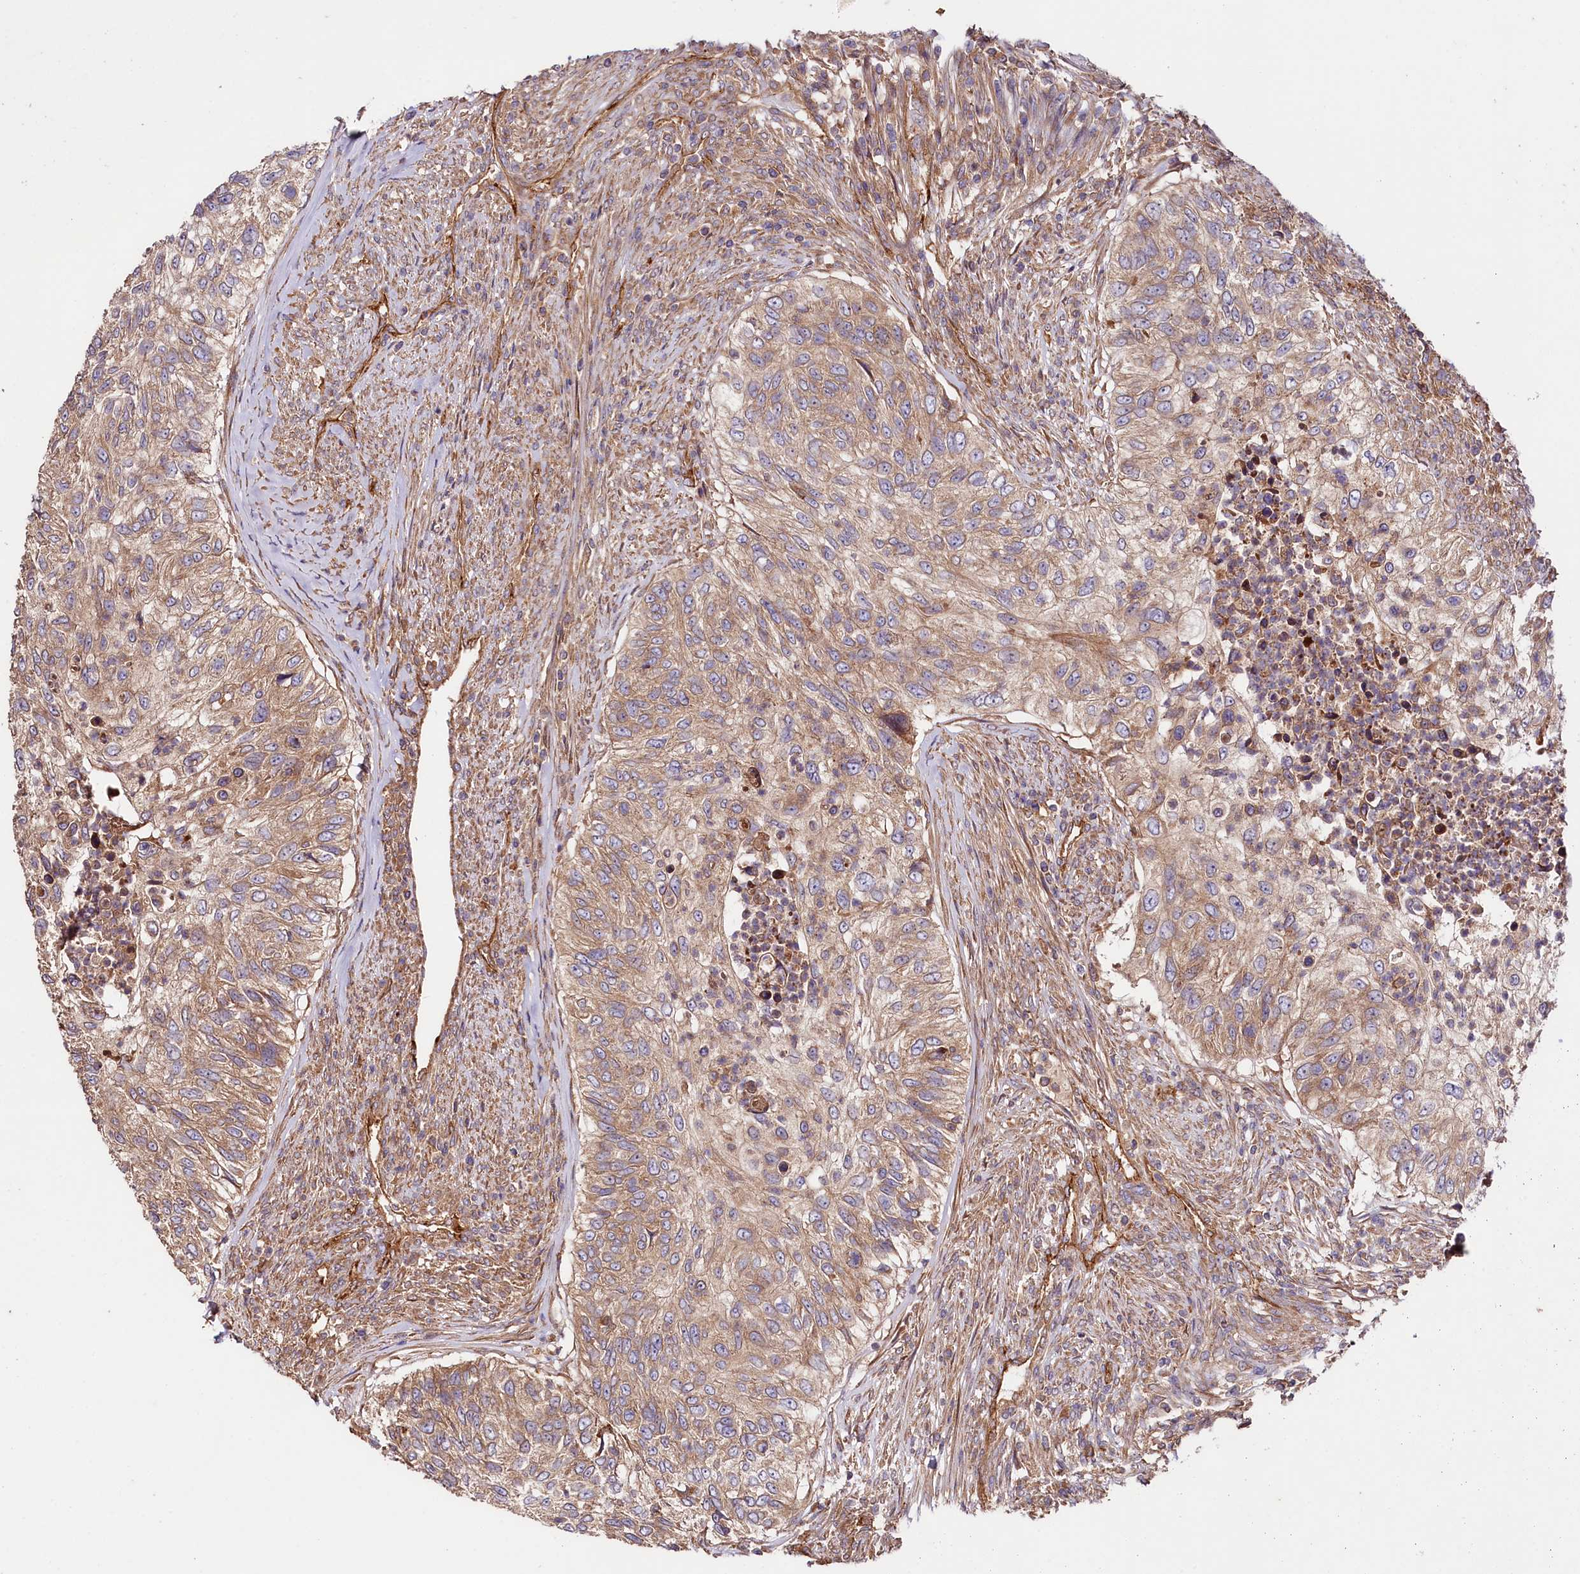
{"staining": {"intensity": "moderate", "quantity": ">75%", "location": "cytoplasmic/membranous"}, "tissue": "urothelial cancer", "cell_type": "Tumor cells", "image_type": "cancer", "snomed": [{"axis": "morphology", "description": "Urothelial carcinoma, High grade"}, {"axis": "topography", "description": "Urinary bladder"}], "caption": "Immunohistochemical staining of human urothelial cancer reveals medium levels of moderate cytoplasmic/membranous staining in approximately >75% of tumor cells. (DAB (3,3'-diaminobenzidine) = brown stain, brightfield microscopy at high magnification).", "gene": "CEP295", "patient": {"sex": "female", "age": 60}}